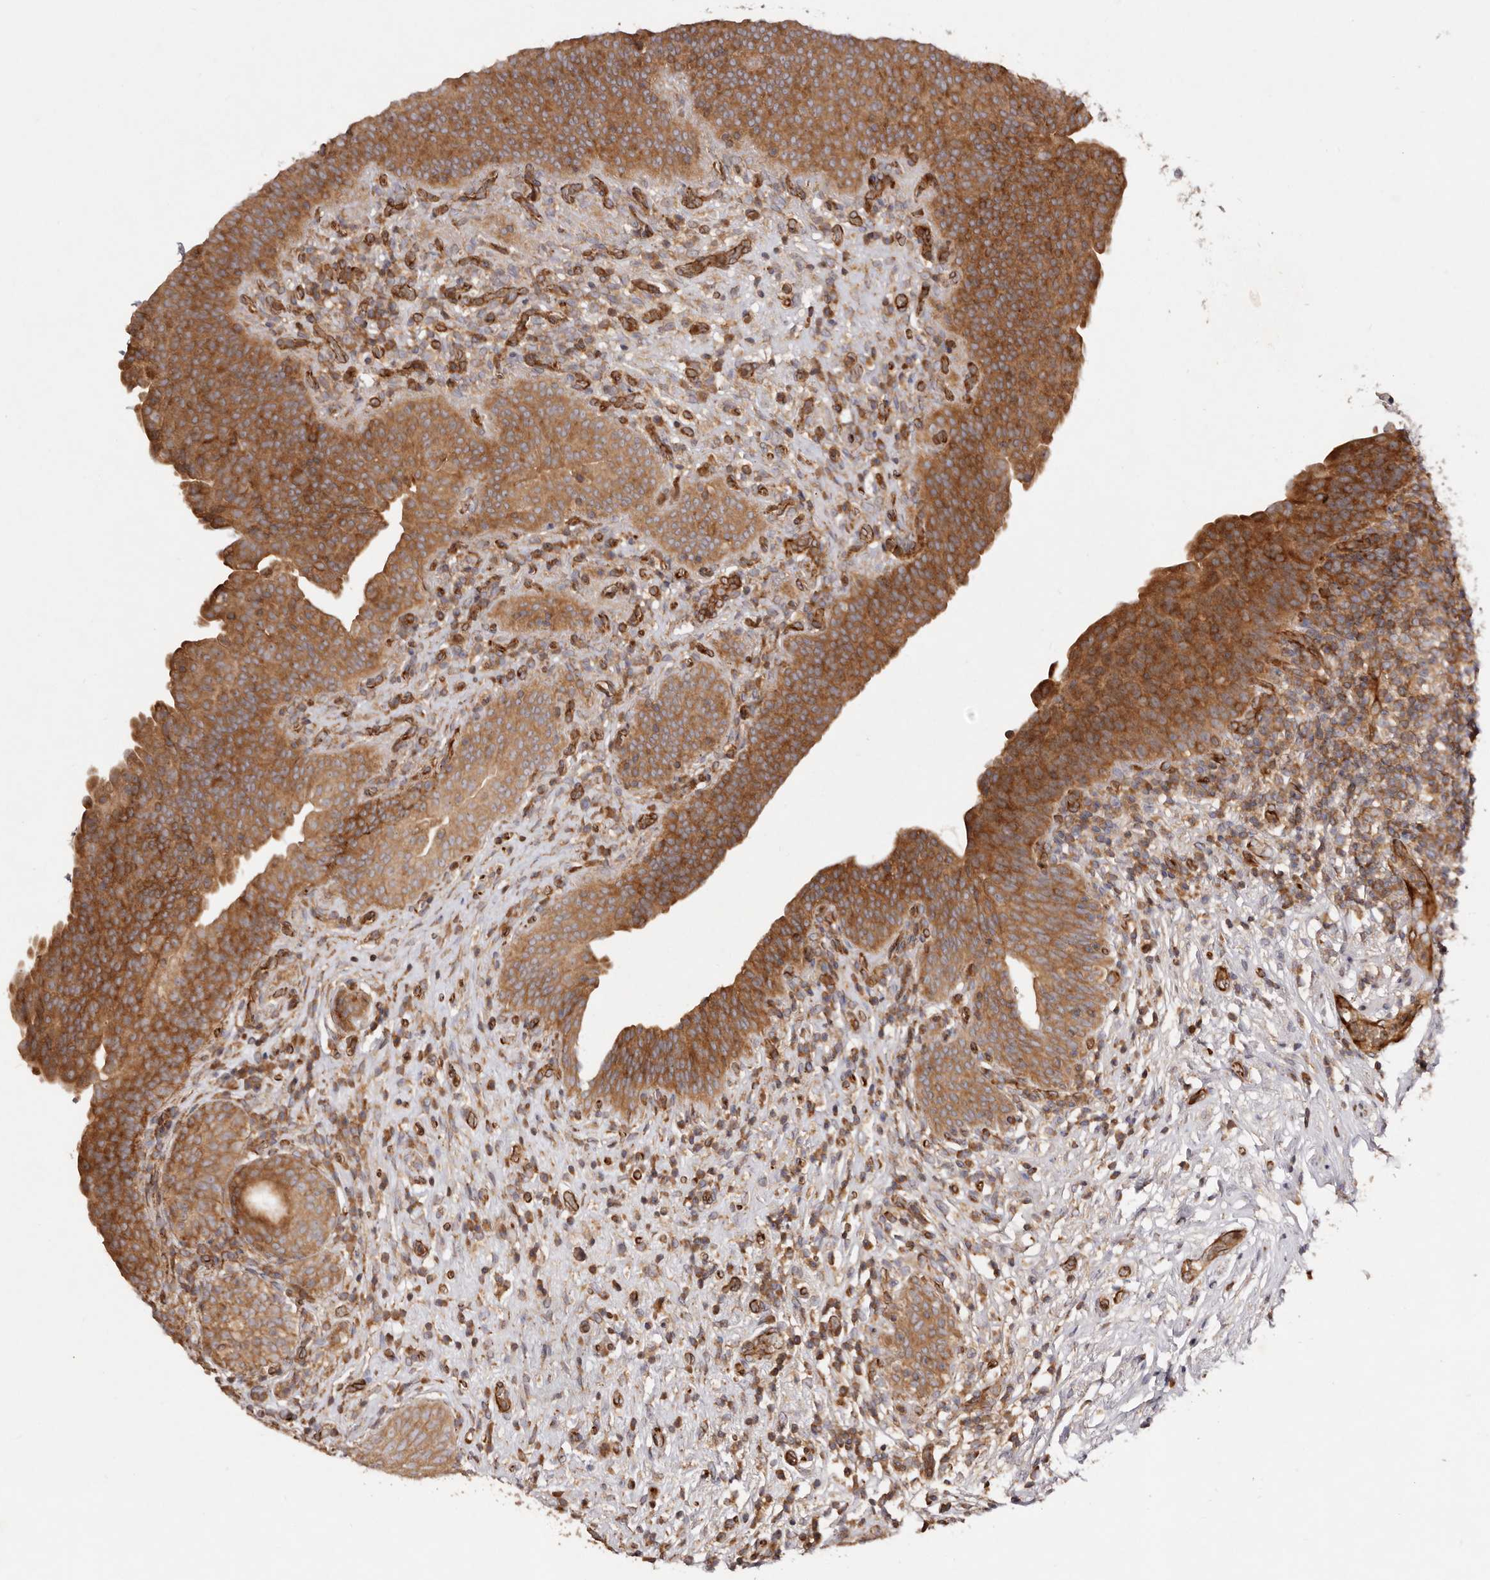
{"staining": {"intensity": "strong", "quantity": ">75%", "location": "cytoplasmic/membranous"}, "tissue": "urinary bladder", "cell_type": "Urothelial cells", "image_type": "normal", "snomed": [{"axis": "morphology", "description": "Normal tissue, NOS"}, {"axis": "topography", "description": "Urinary bladder"}], "caption": "Protein staining shows strong cytoplasmic/membranous staining in about >75% of urothelial cells in normal urinary bladder.", "gene": "RPS6", "patient": {"sex": "male", "age": 83}}